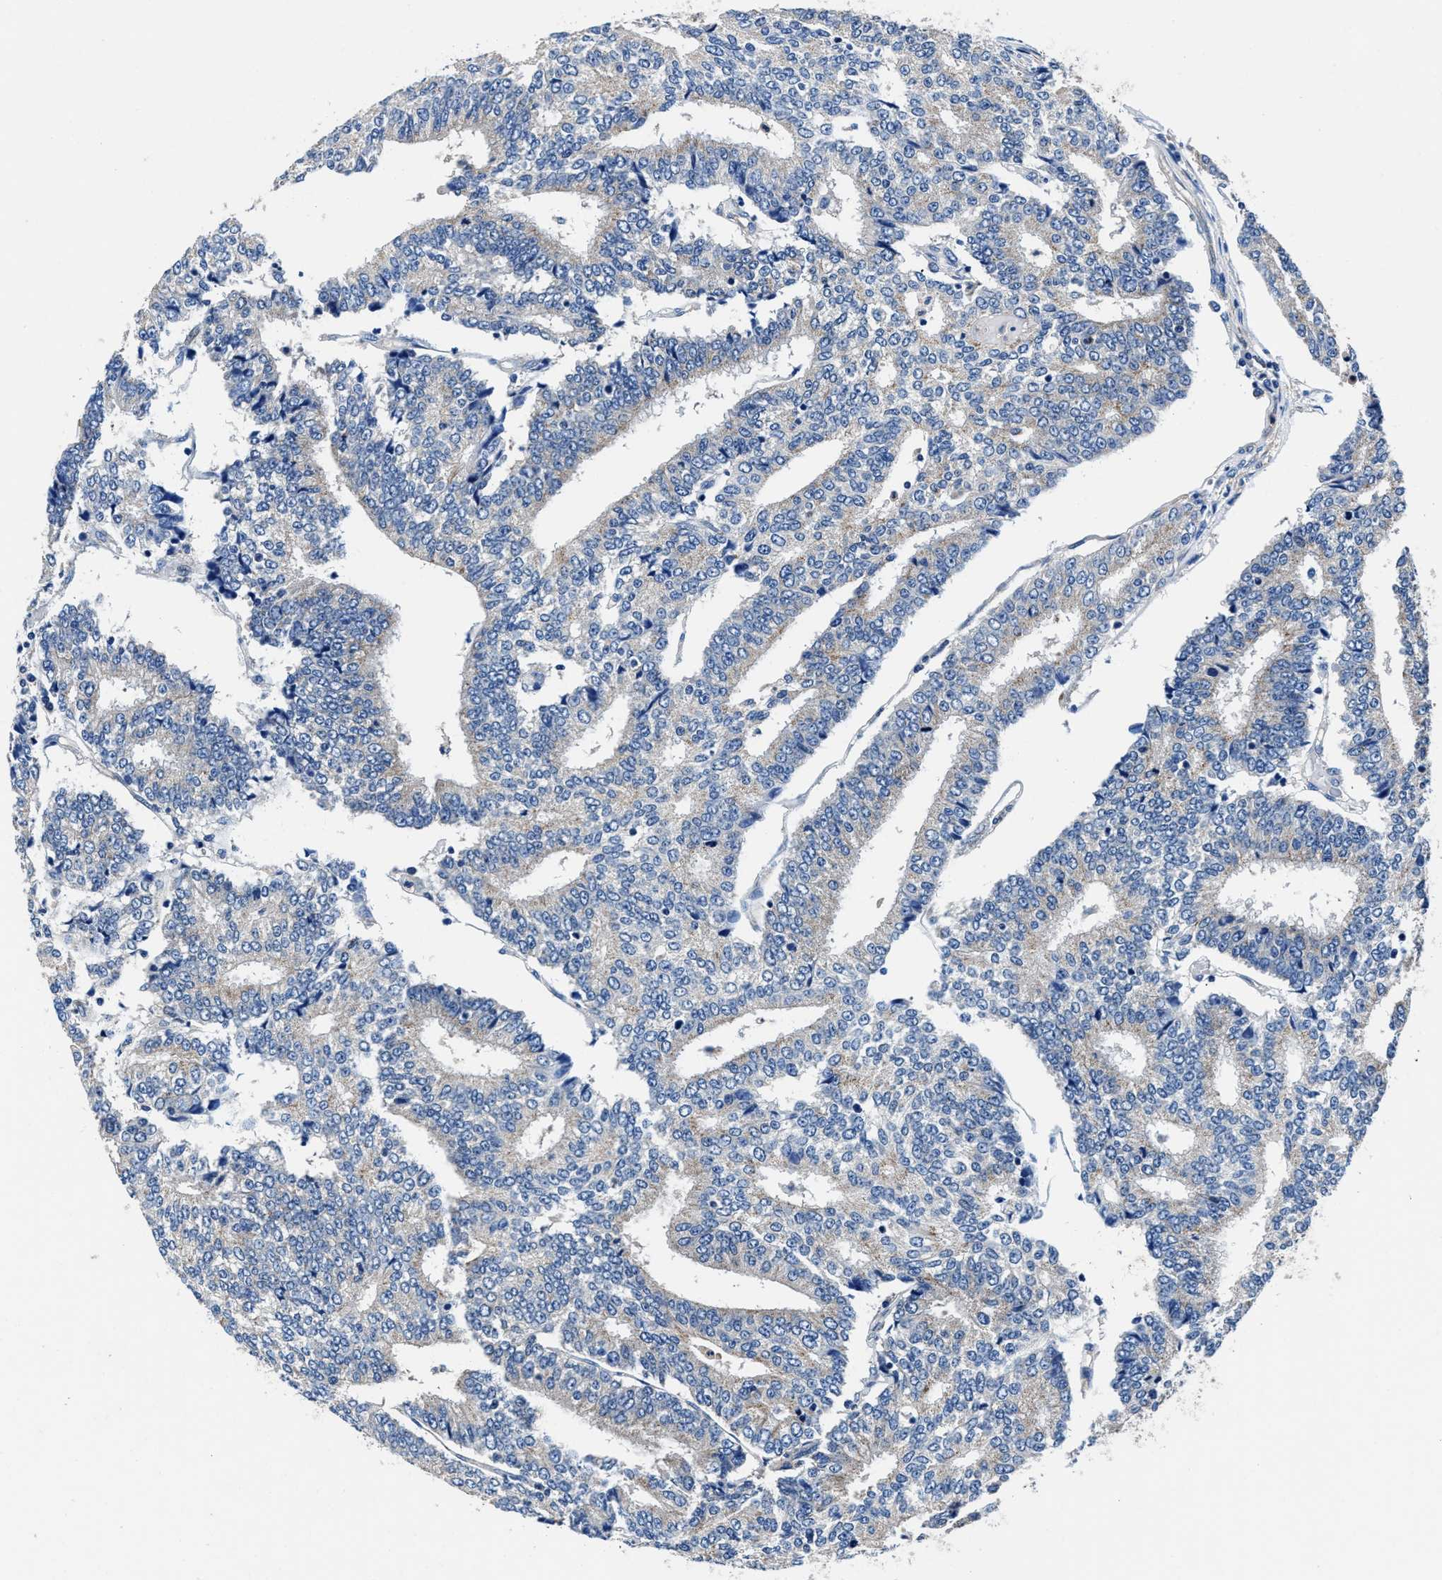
{"staining": {"intensity": "weak", "quantity": "25%-75%", "location": "cytoplasmic/membranous"}, "tissue": "prostate cancer", "cell_type": "Tumor cells", "image_type": "cancer", "snomed": [{"axis": "morphology", "description": "Normal tissue, NOS"}, {"axis": "morphology", "description": "Adenocarcinoma, High grade"}, {"axis": "topography", "description": "Prostate"}, {"axis": "topography", "description": "Seminal veicle"}], "caption": "Prostate cancer (adenocarcinoma (high-grade)) stained with DAB (3,3'-diaminobenzidine) immunohistochemistry (IHC) demonstrates low levels of weak cytoplasmic/membranous expression in about 25%-75% of tumor cells.", "gene": "NEU1", "patient": {"sex": "male", "age": 55}}